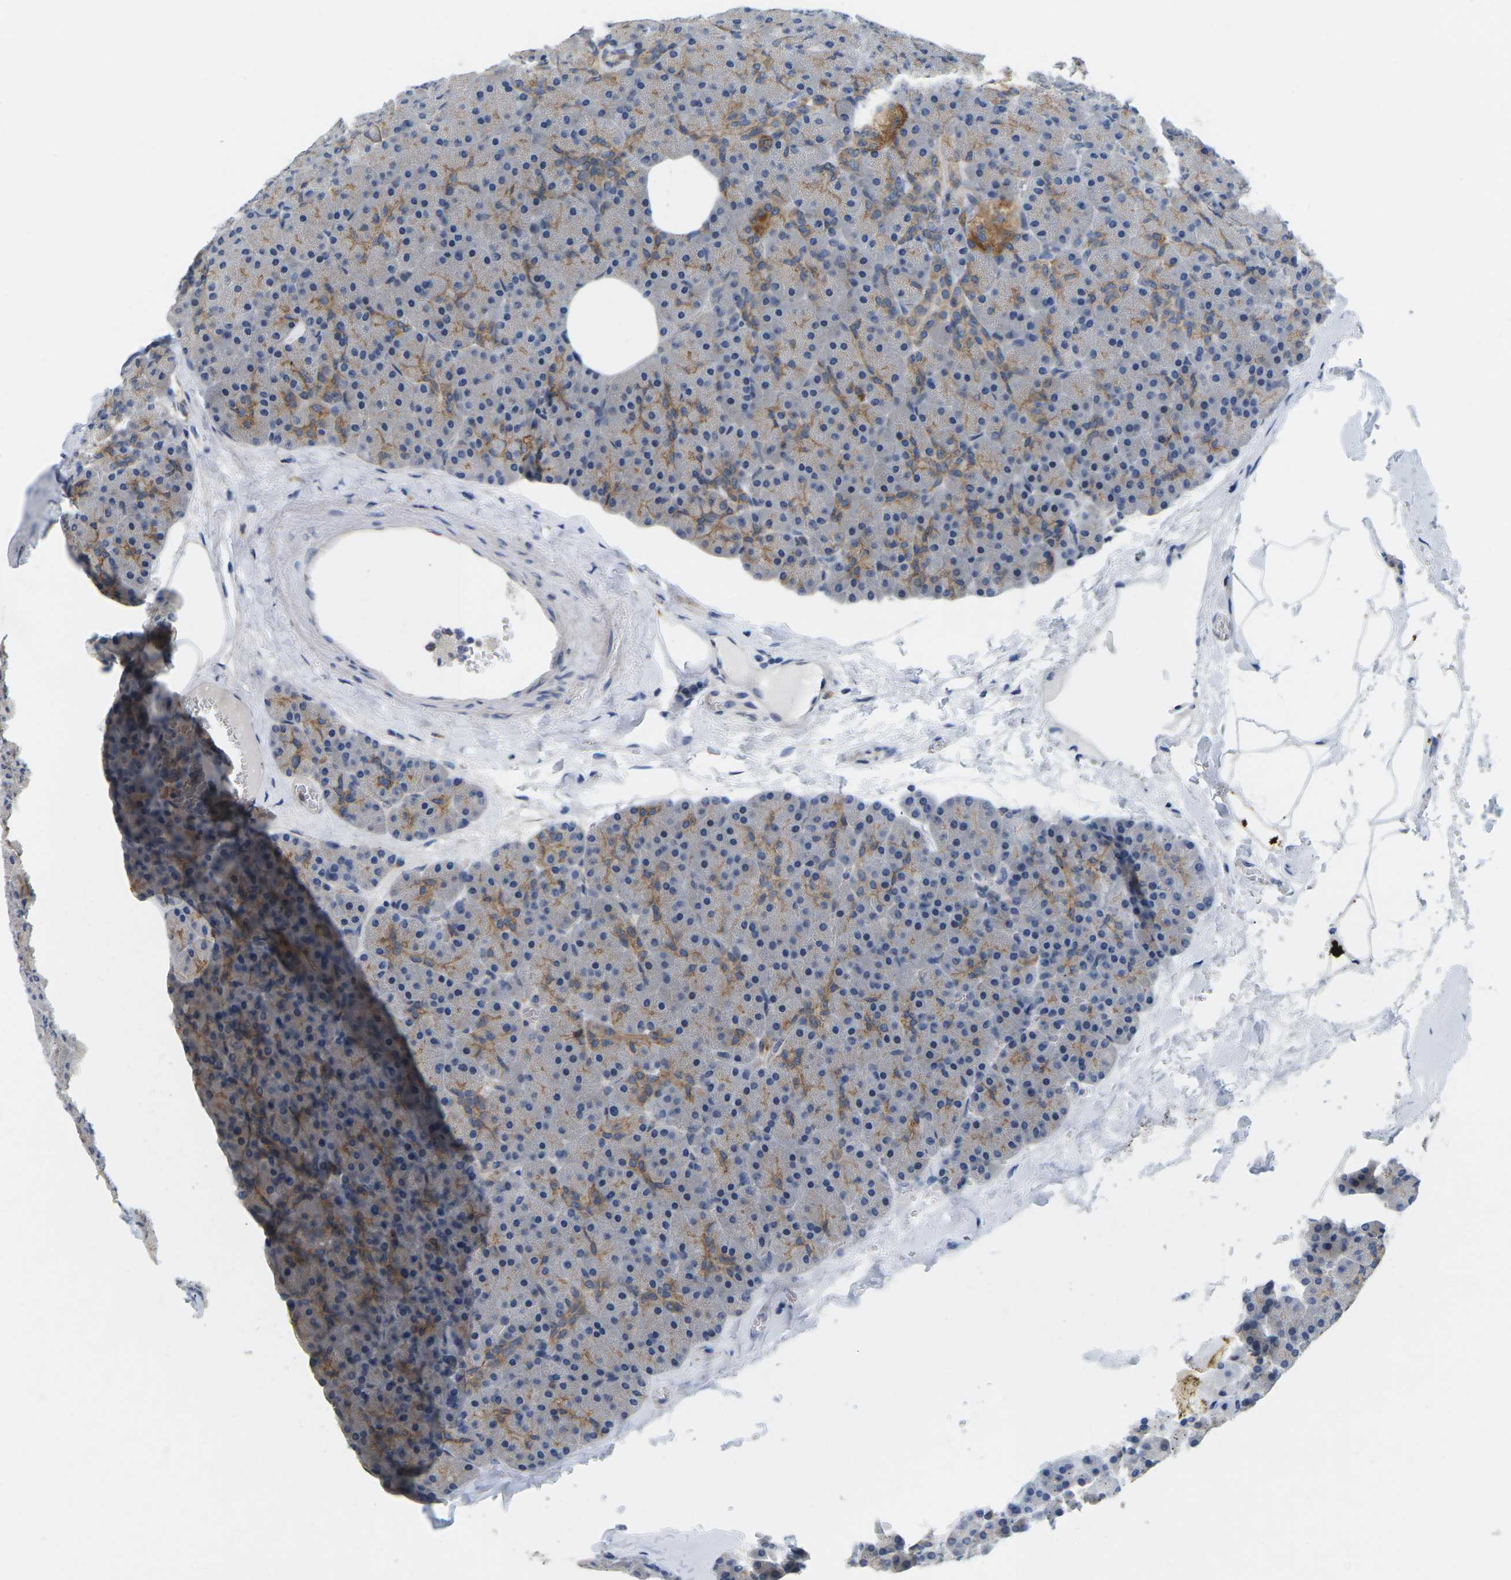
{"staining": {"intensity": "moderate", "quantity": "25%-75%", "location": "cytoplasmic/membranous"}, "tissue": "pancreas", "cell_type": "Exocrine glandular cells", "image_type": "normal", "snomed": [{"axis": "morphology", "description": "Normal tissue, NOS"}, {"axis": "topography", "description": "Pancreas"}], "caption": "Immunohistochemistry of unremarkable human pancreas reveals medium levels of moderate cytoplasmic/membranous positivity in approximately 25%-75% of exocrine glandular cells. Using DAB (3,3'-diaminobenzidine) (brown) and hematoxylin (blue) stains, captured at high magnification using brightfield microscopy.", "gene": "SCNN1A", "patient": {"sex": "female", "age": 35}}